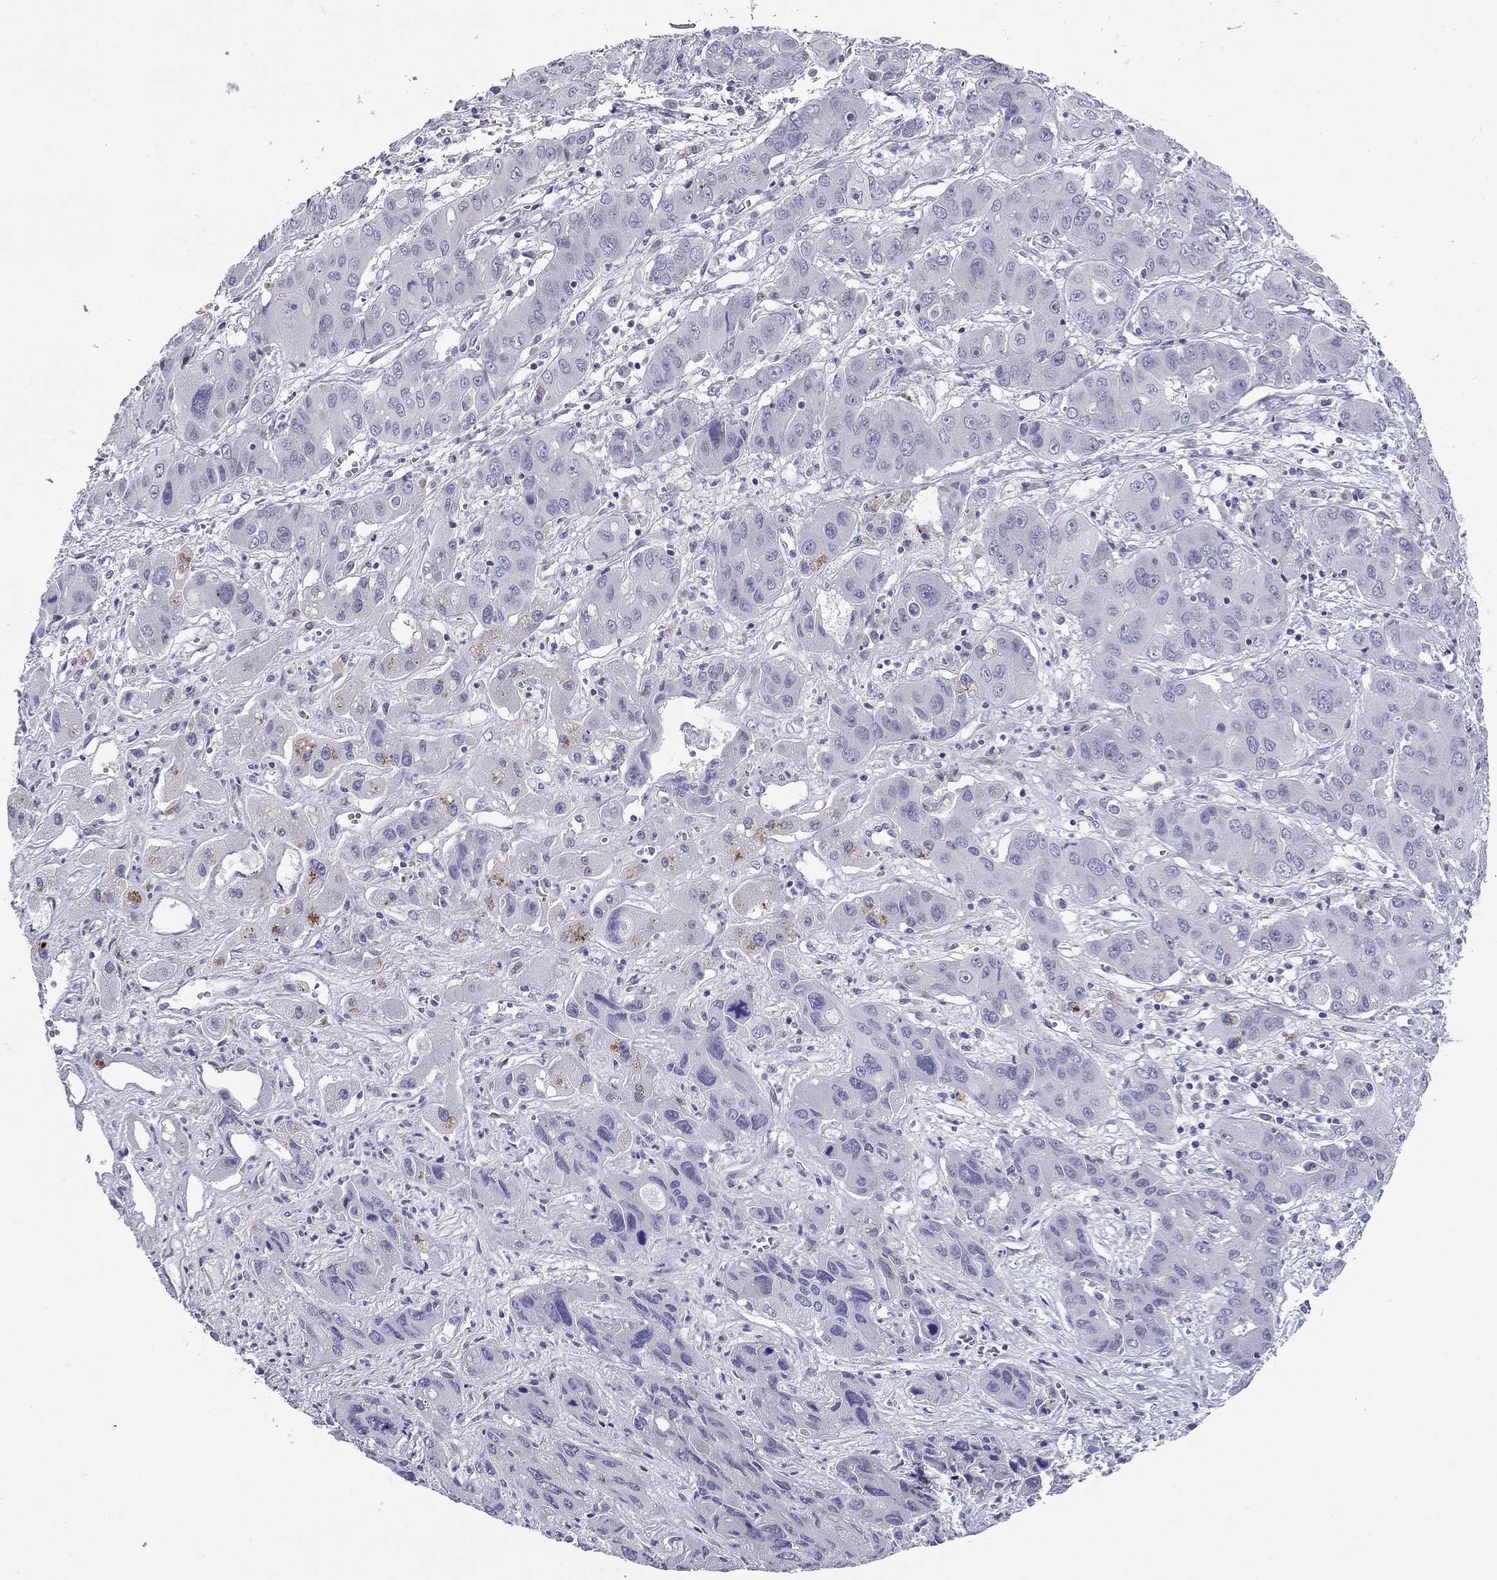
{"staining": {"intensity": "negative", "quantity": "none", "location": "none"}, "tissue": "liver cancer", "cell_type": "Tumor cells", "image_type": "cancer", "snomed": [{"axis": "morphology", "description": "Cholangiocarcinoma"}, {"axis": "topography", "description": "Liver"}], "caption": "IHC histopathology image of human cholangiocarcinoma (liver) stained for a protein (brown), which demonstrates no expression in tumor cells. (DAB (3,3'-diaminobenzidine) IHC visualized using brightfield microscopy, high magnification).", "gene": "C8orf88", "patient": {"sex": "male", "age": 67}}